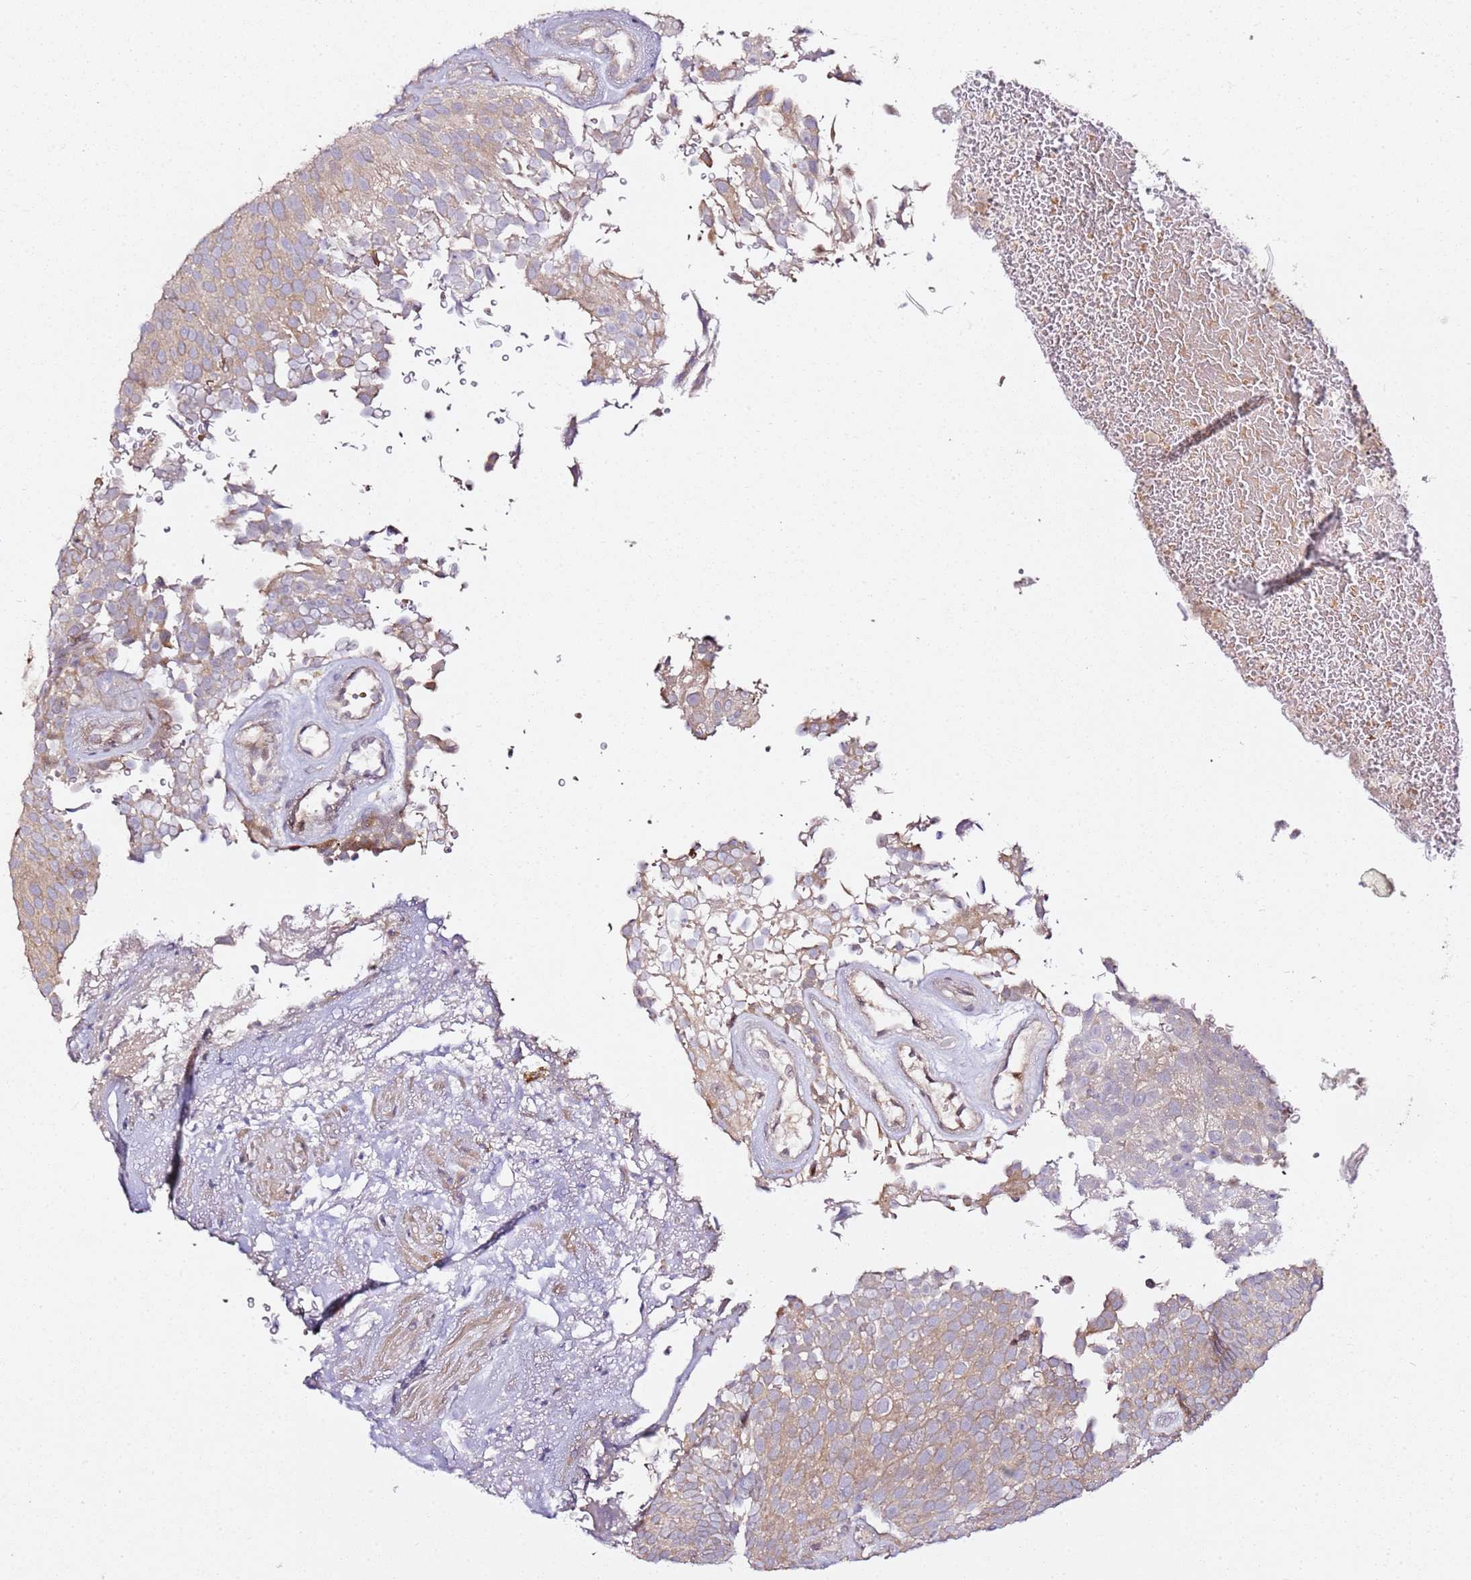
{"staining": {"intensity": "moderate", "quantity": "<25%", "location": "cytoplasmic/membranous"}, "tissue": "urothelial cancer", "cell_type": "Tumor cells", "image_type": "cancer", "snomed": [{"axis": "morphology", "description": "Urothelial carcinoma, Low grade"}, {"axis": "topography", "description": "Urinary bladder"}], "caption": "A micrograph of urothelial carcinoma (low-grade) stained for a protein displays moderate cytoplasmic/membranous brown staining in tumor cells. (Stains: DAB in brown, nuclei in blue, Microscopy: brightfield microscopy at high magnification).", "gene": "PRMT7", "patient": {"sex": "male", "age": 78}}